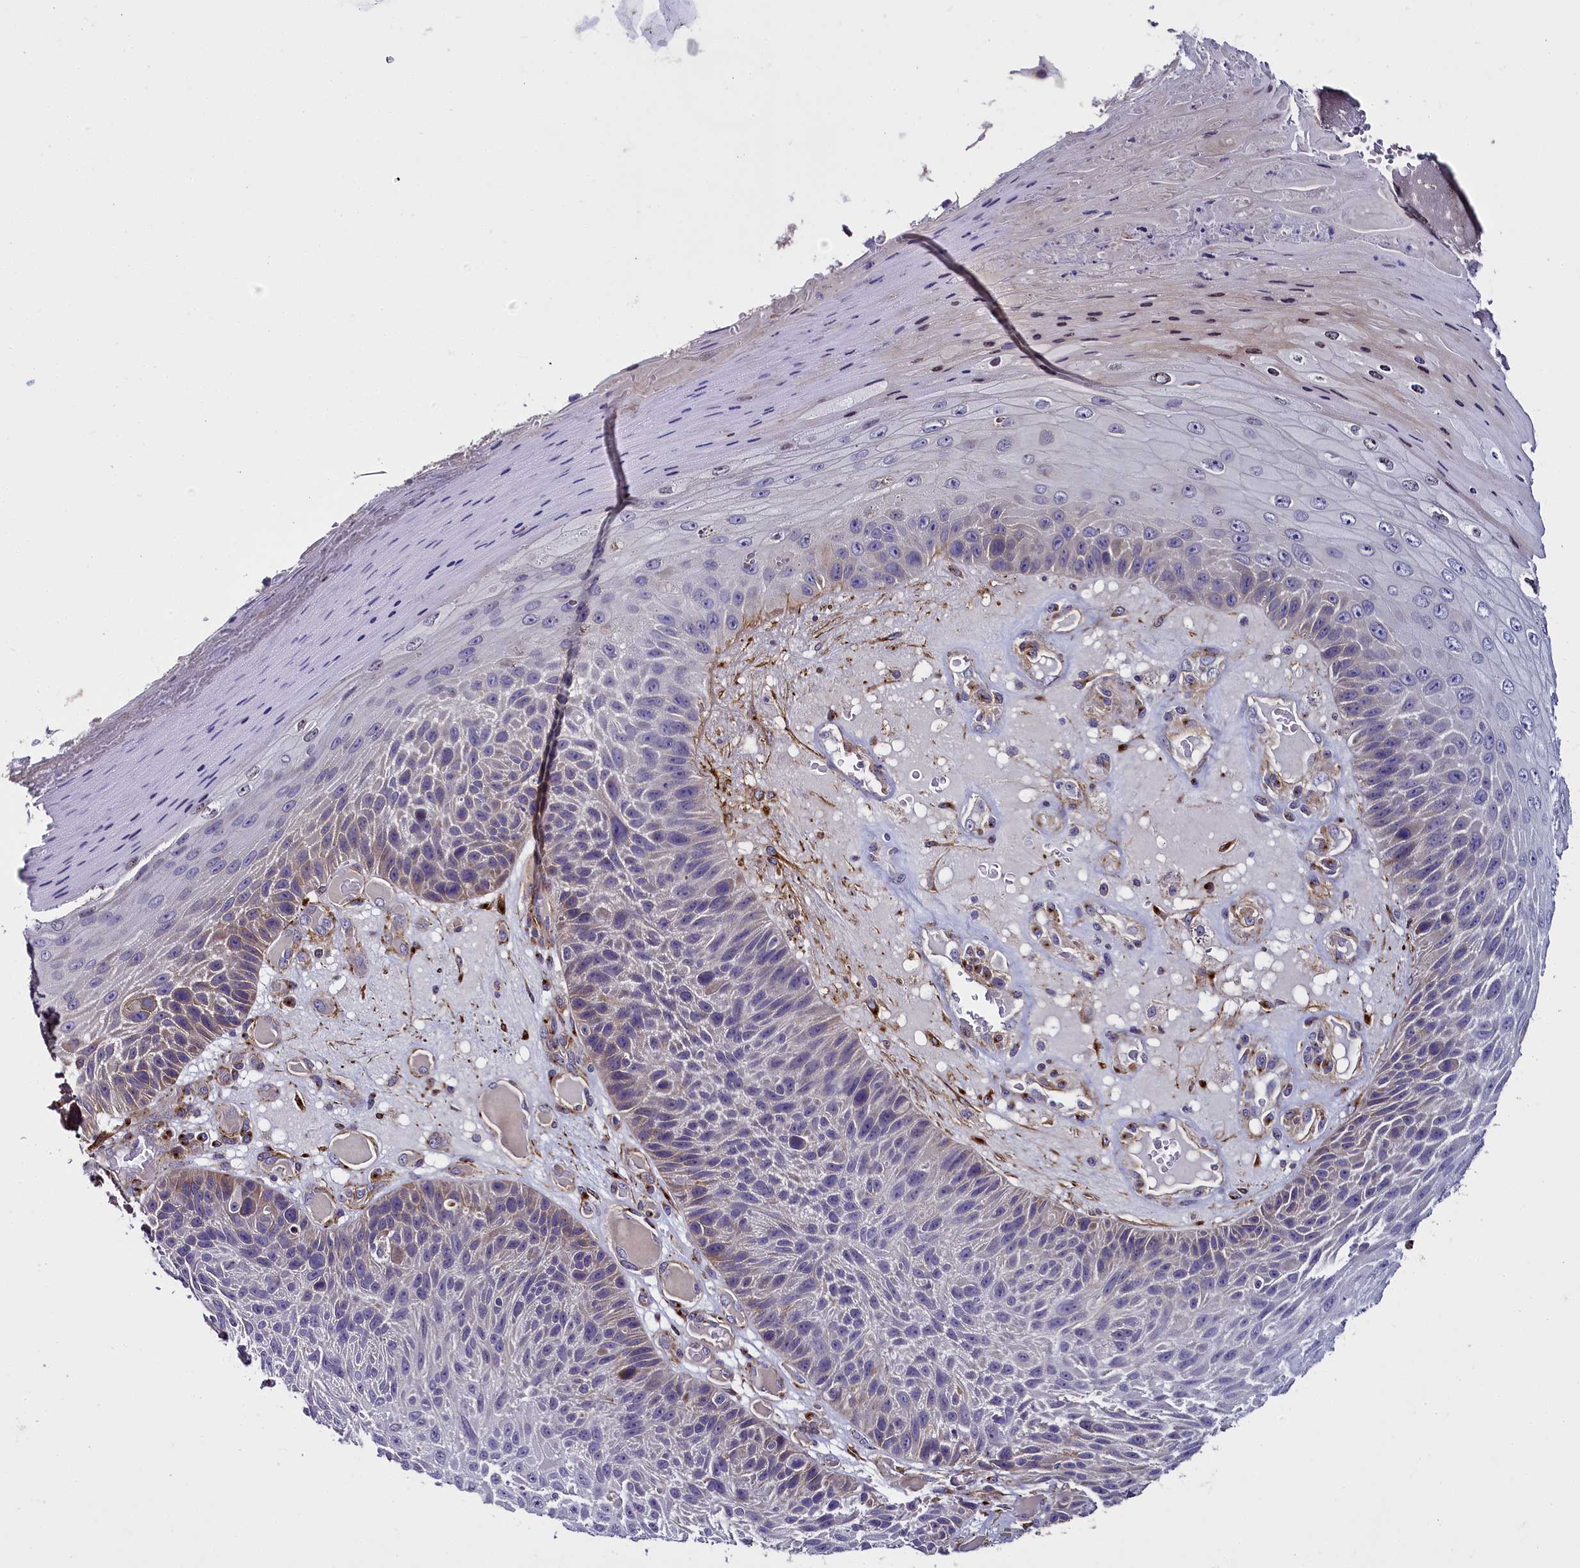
{"staining": {"intensity": "negative", "quantity": "none", "location": "none"}, "tissue": "skin cancer", "cell_type": "Tumor cells", "image_type": "cancer", "snomed": [{"axis": "morphology", "description": "Squamous cell carcinoma, NOS"}, {"axis": "topography", "description": "Skin"}], "caption": "Tumor cells are negative for brown protein staining in squamous cell carcinoma (skin). (IHC, brightfield microscopy, high magnification).", "gene": "MRC2", "patient": {"sex": "female", "age": 88}}